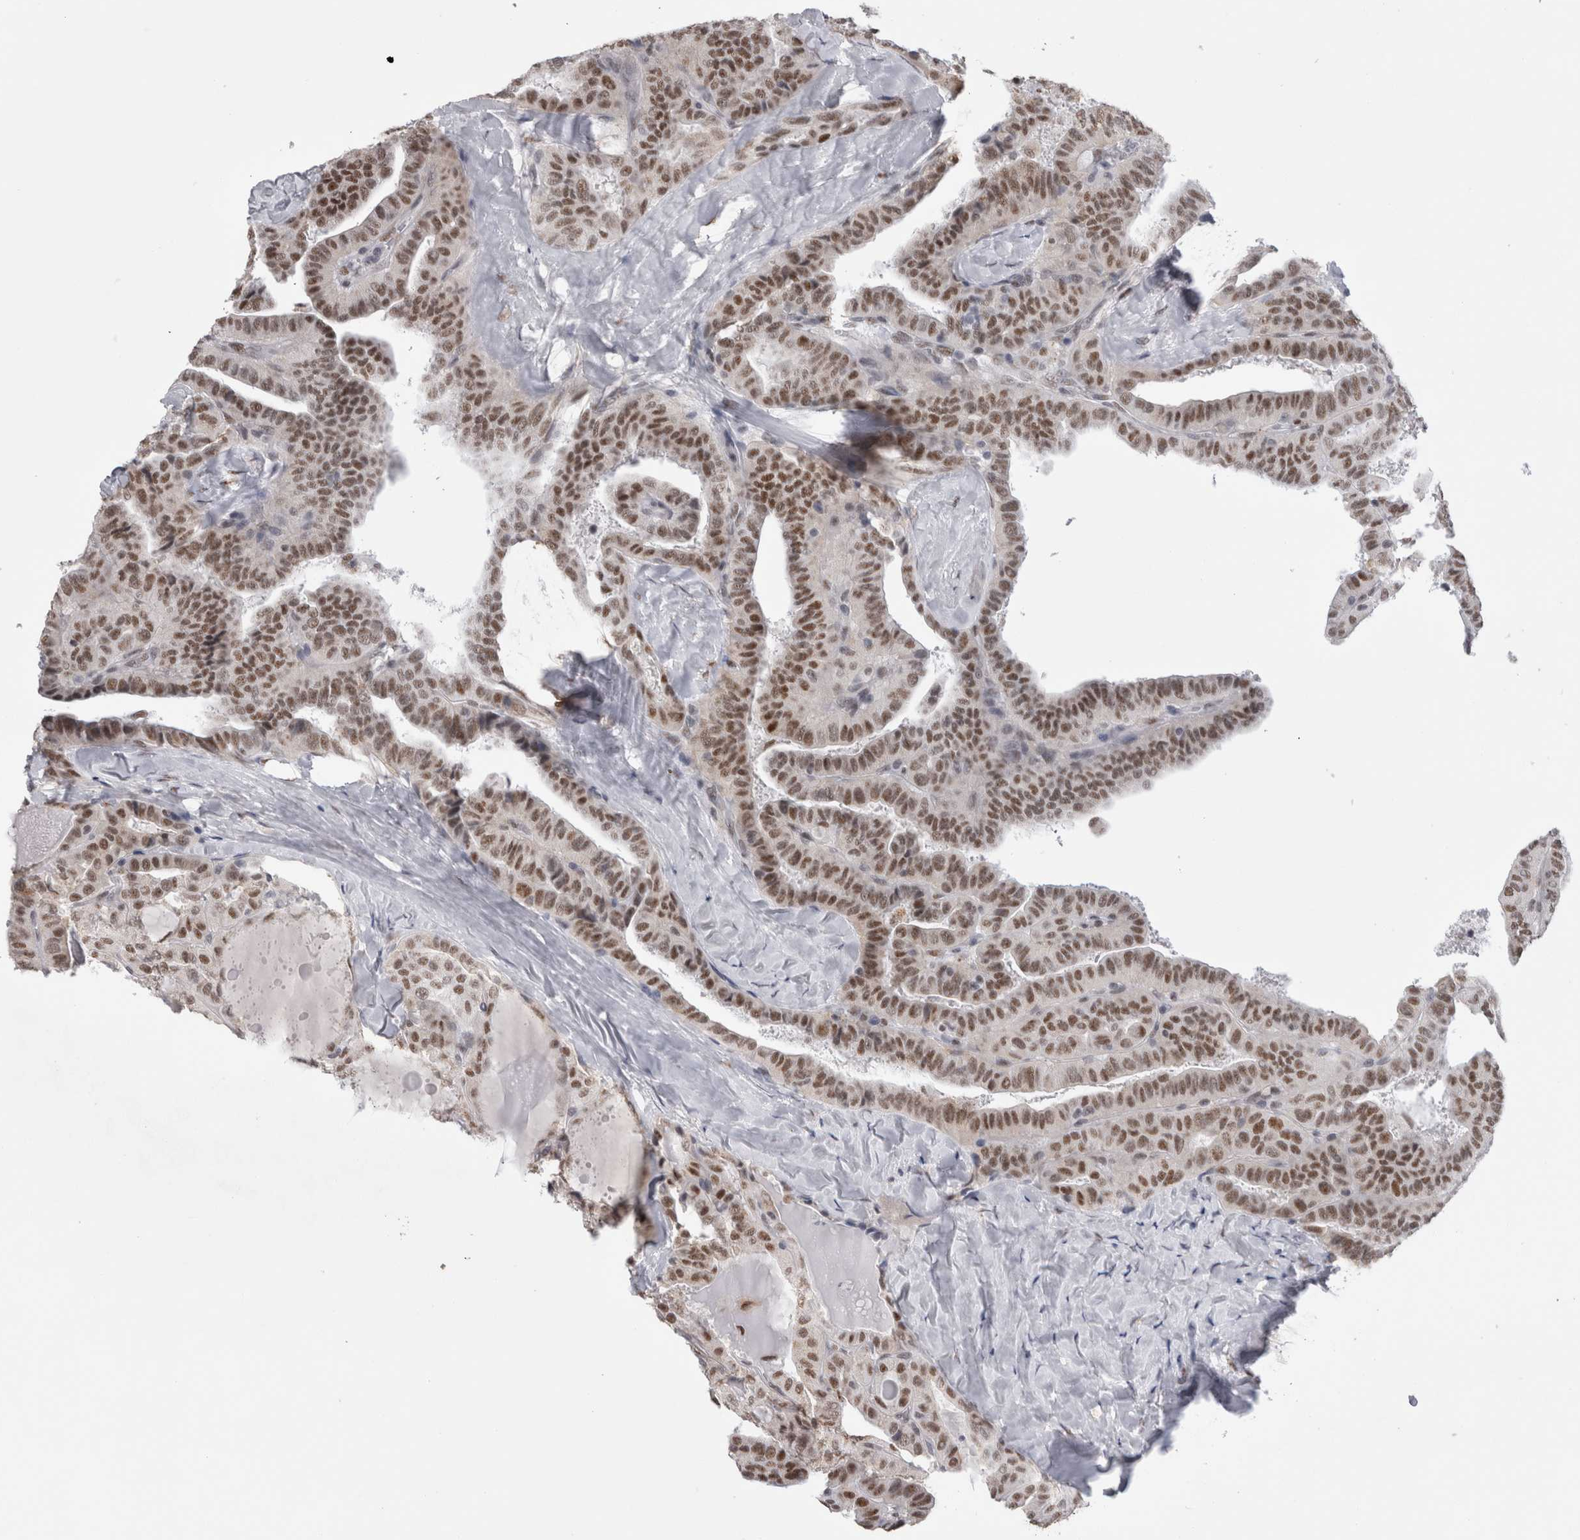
{"staining": {"intensity": "moderate", "quantity": ">75%", "location": "nuclear"}, "tissue": "thyroid cancer", "cell_type": "Tumor cells", "image_type": "cancer", "snomed": [{"axis": "morphology", "description": "Papillary adenocarcinoma, NOS"}, {"axis": "topography", "description": "Thyroid gland"}], "caption": "Immunohistochemical staining of papillary adenocarcinoma (thyroid) displays moderate nuclear protein positivity in about >75% of tumor cells.", "gene": "API5", "patient": {"sex": "male", "age": 77}}